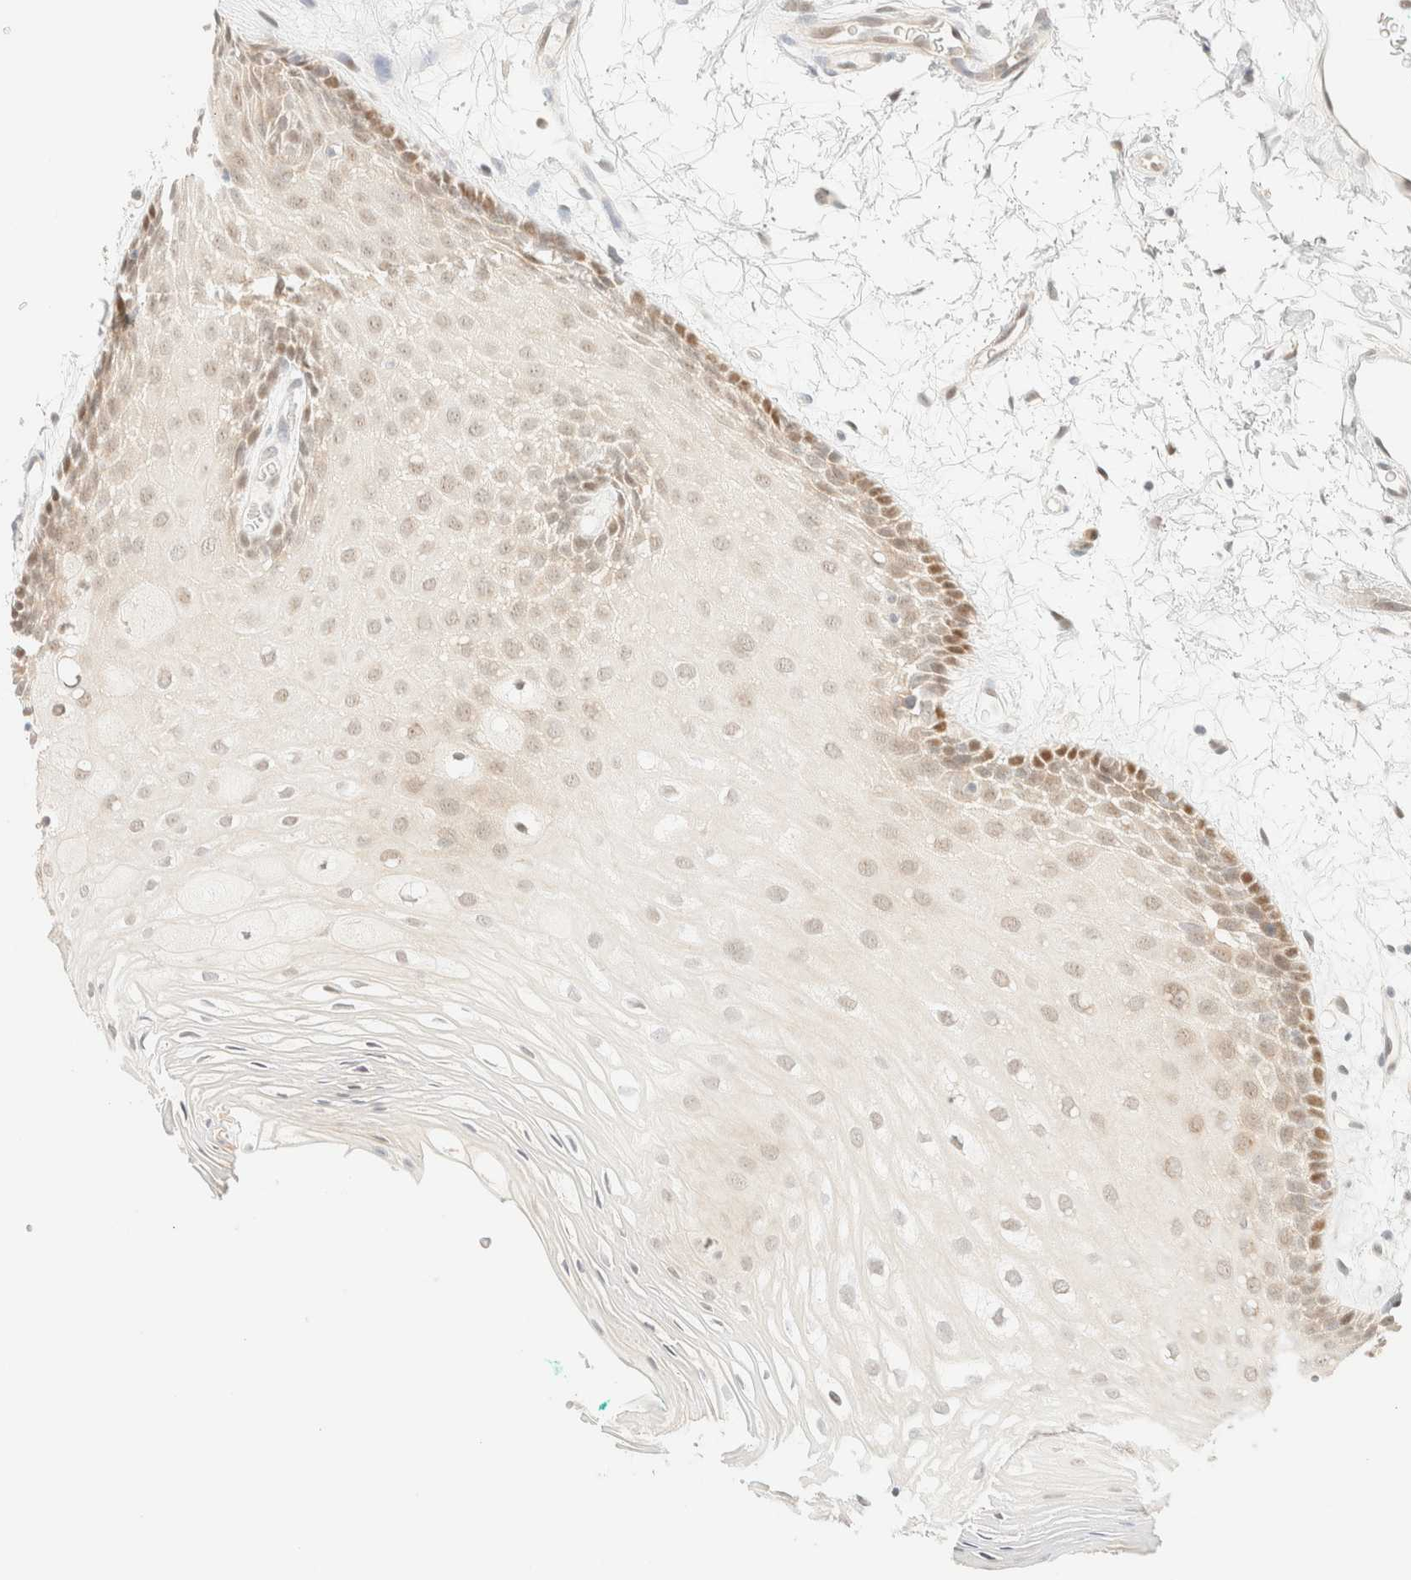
{"staining": {"intensity": "moderate", "quantity": "<25%", "location": "nuclear"}, "tissue": "oral mucosa", "cell_type": "Squamous epithelial cells", "image_type": "normal", "snomed": [{"axis": "morphology", "description": "Normal tissue, NOS"}, {"axis": "topography", "description": "Skeletal muscle"}, {"axis": "topography", "description": "Oral tissue"}, {"axis": "topography", "description": "Peripheral nerve tissue"}], "caption": "This histopathology image exhibits IHC staining of normal human oral mucosa, with low moderate nuclear expression in about <25% of squamous epithelial cells.", "gene": "TSR1", "patient": {"sex": "female", "age": 84}}